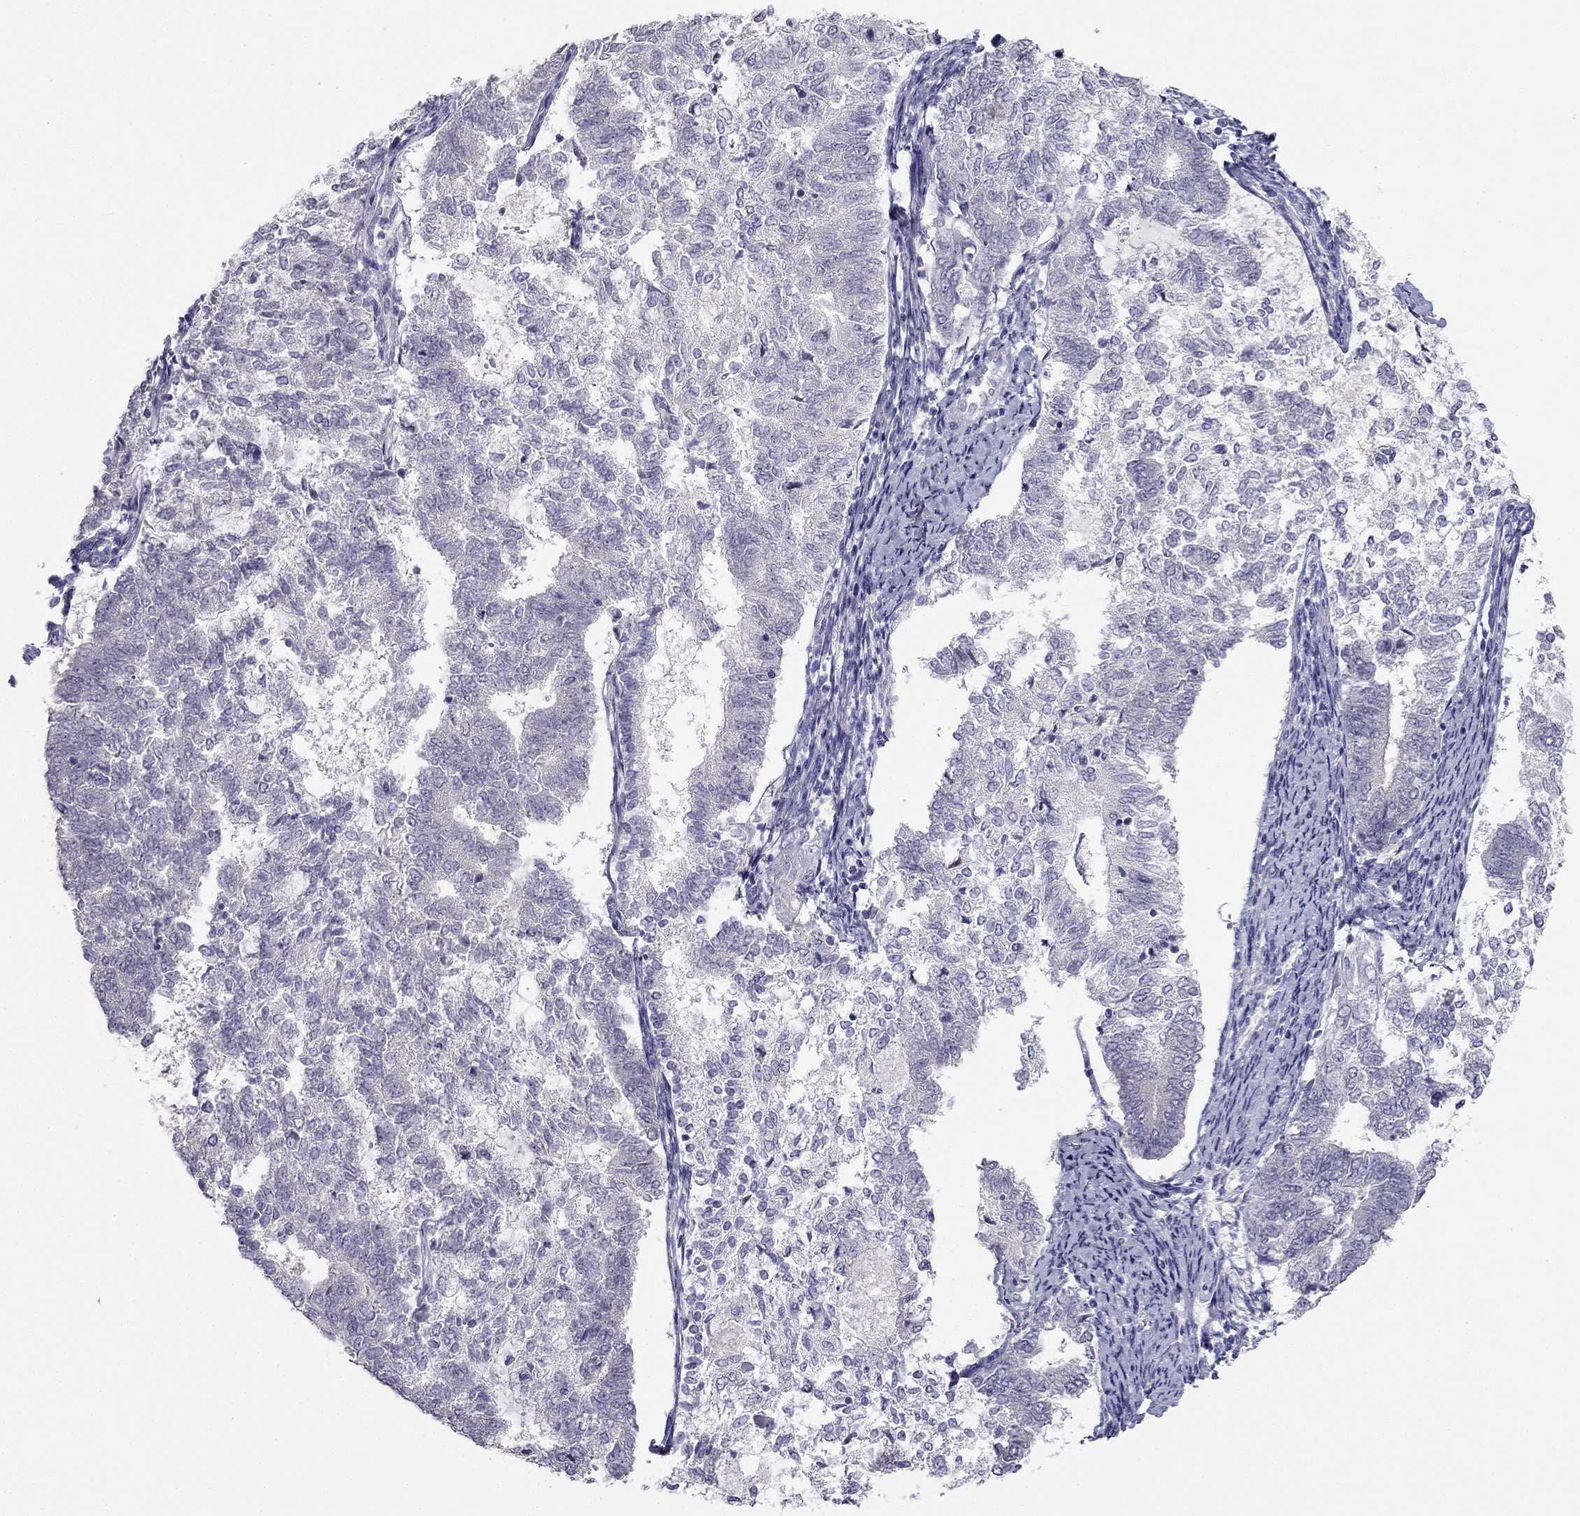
{"staining": {"intensity": "negative", "quantity": "none", "location": "none"}, "tissue": "endometrial cancer", "cell_type": "Tumor cells", "image_type": "cancer", "snomed": [{"axis": "morphology", "description": "Adenocarcinoma, NOS"}, {"axis": "topography", "description": "Endometrium"}], "caption": "The micrograph demonstrates no significant staining in tumor cells of endometrial cancer.", "gene": "C16orf89", "patient": {"sex": "female", "age": 65}}